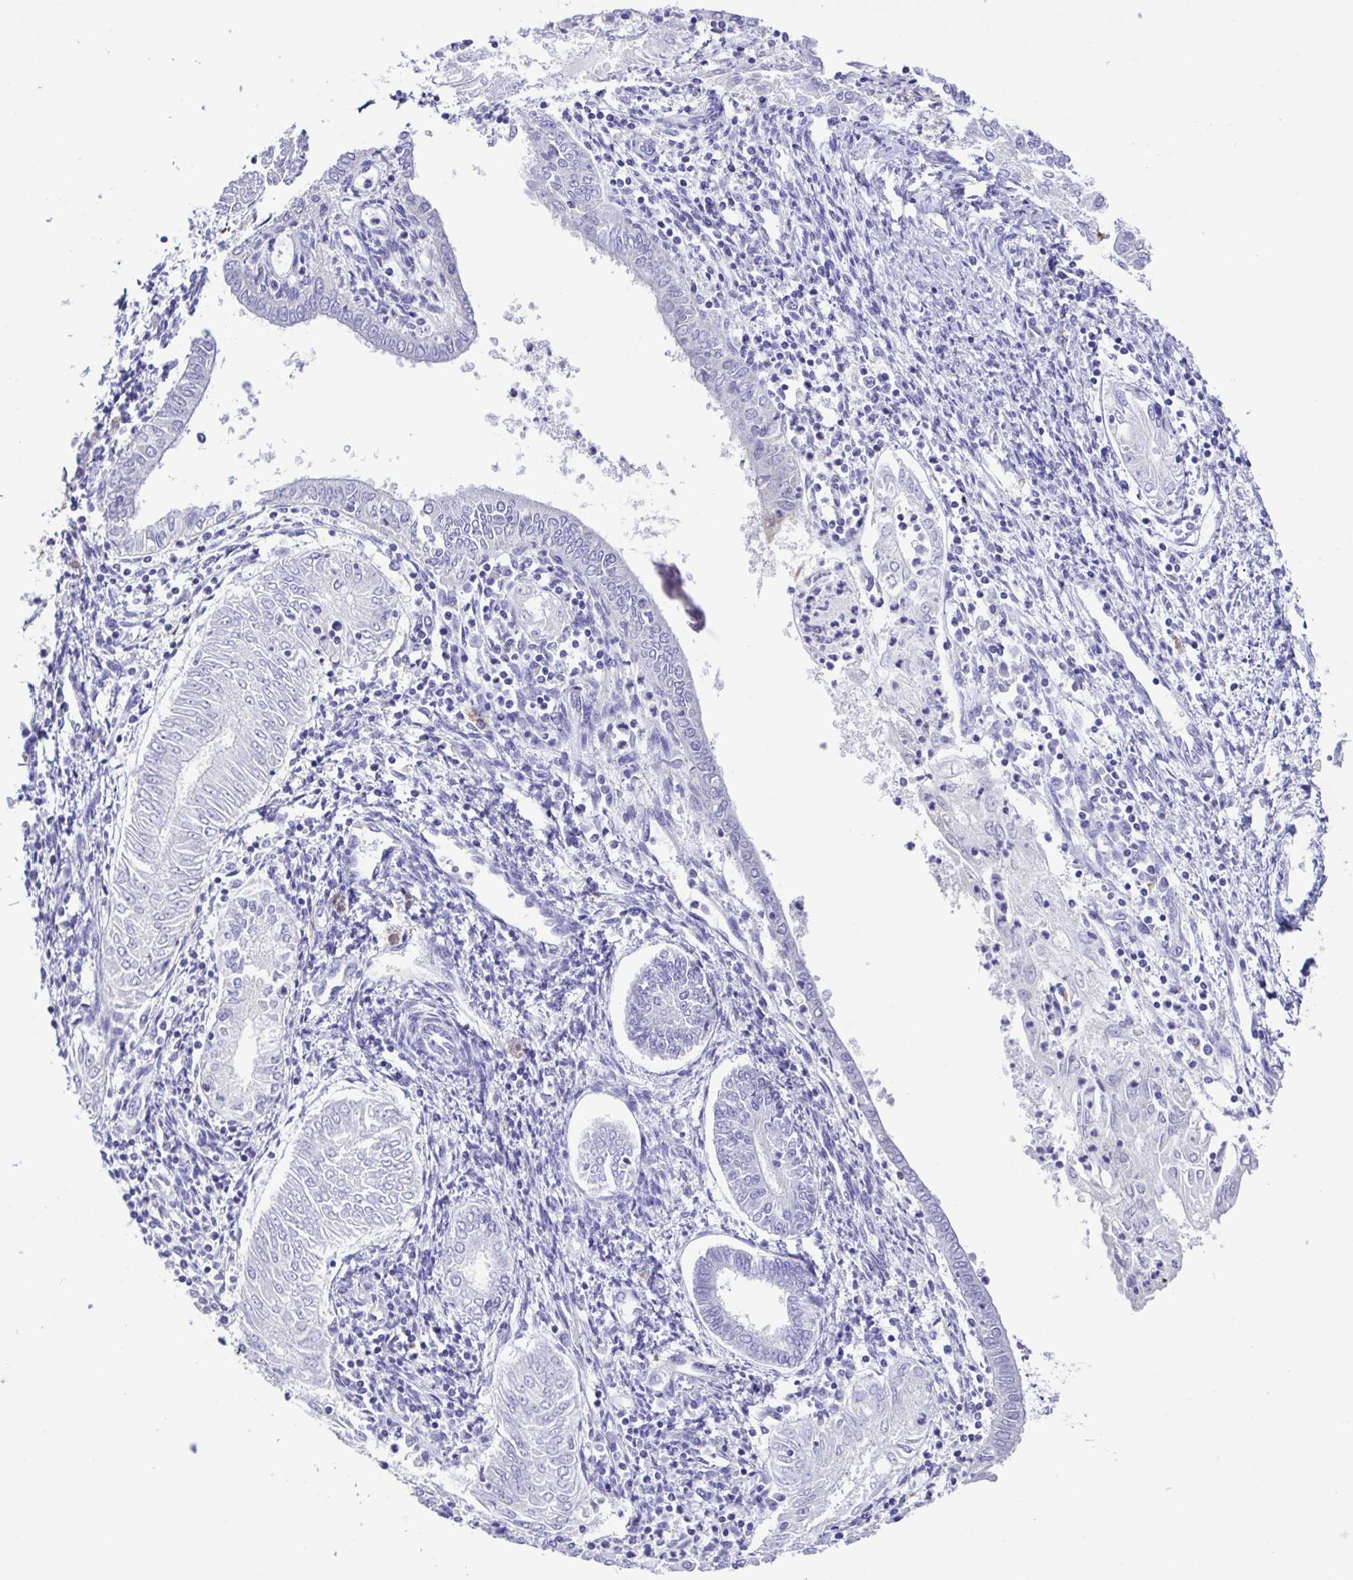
{"staining": {"intensity": "negative", "quantity": "none", "location": "none"}, "tissue": "endometrial cancer", "cell_type": "Tumor cells", "image_type": "cancer", "snomed": [{"axis": "morphology", "description": "Adenocarcinoma, NOS"}, {"axis": "topography", "description": "Endometrium"}], "caption": "An image of adenocarcinoma (endometrial) stained for a protein demonstrates no brown staining in tumor cells.", "gene": "CD72", "patient": {"sex": "female", "age": 68}}